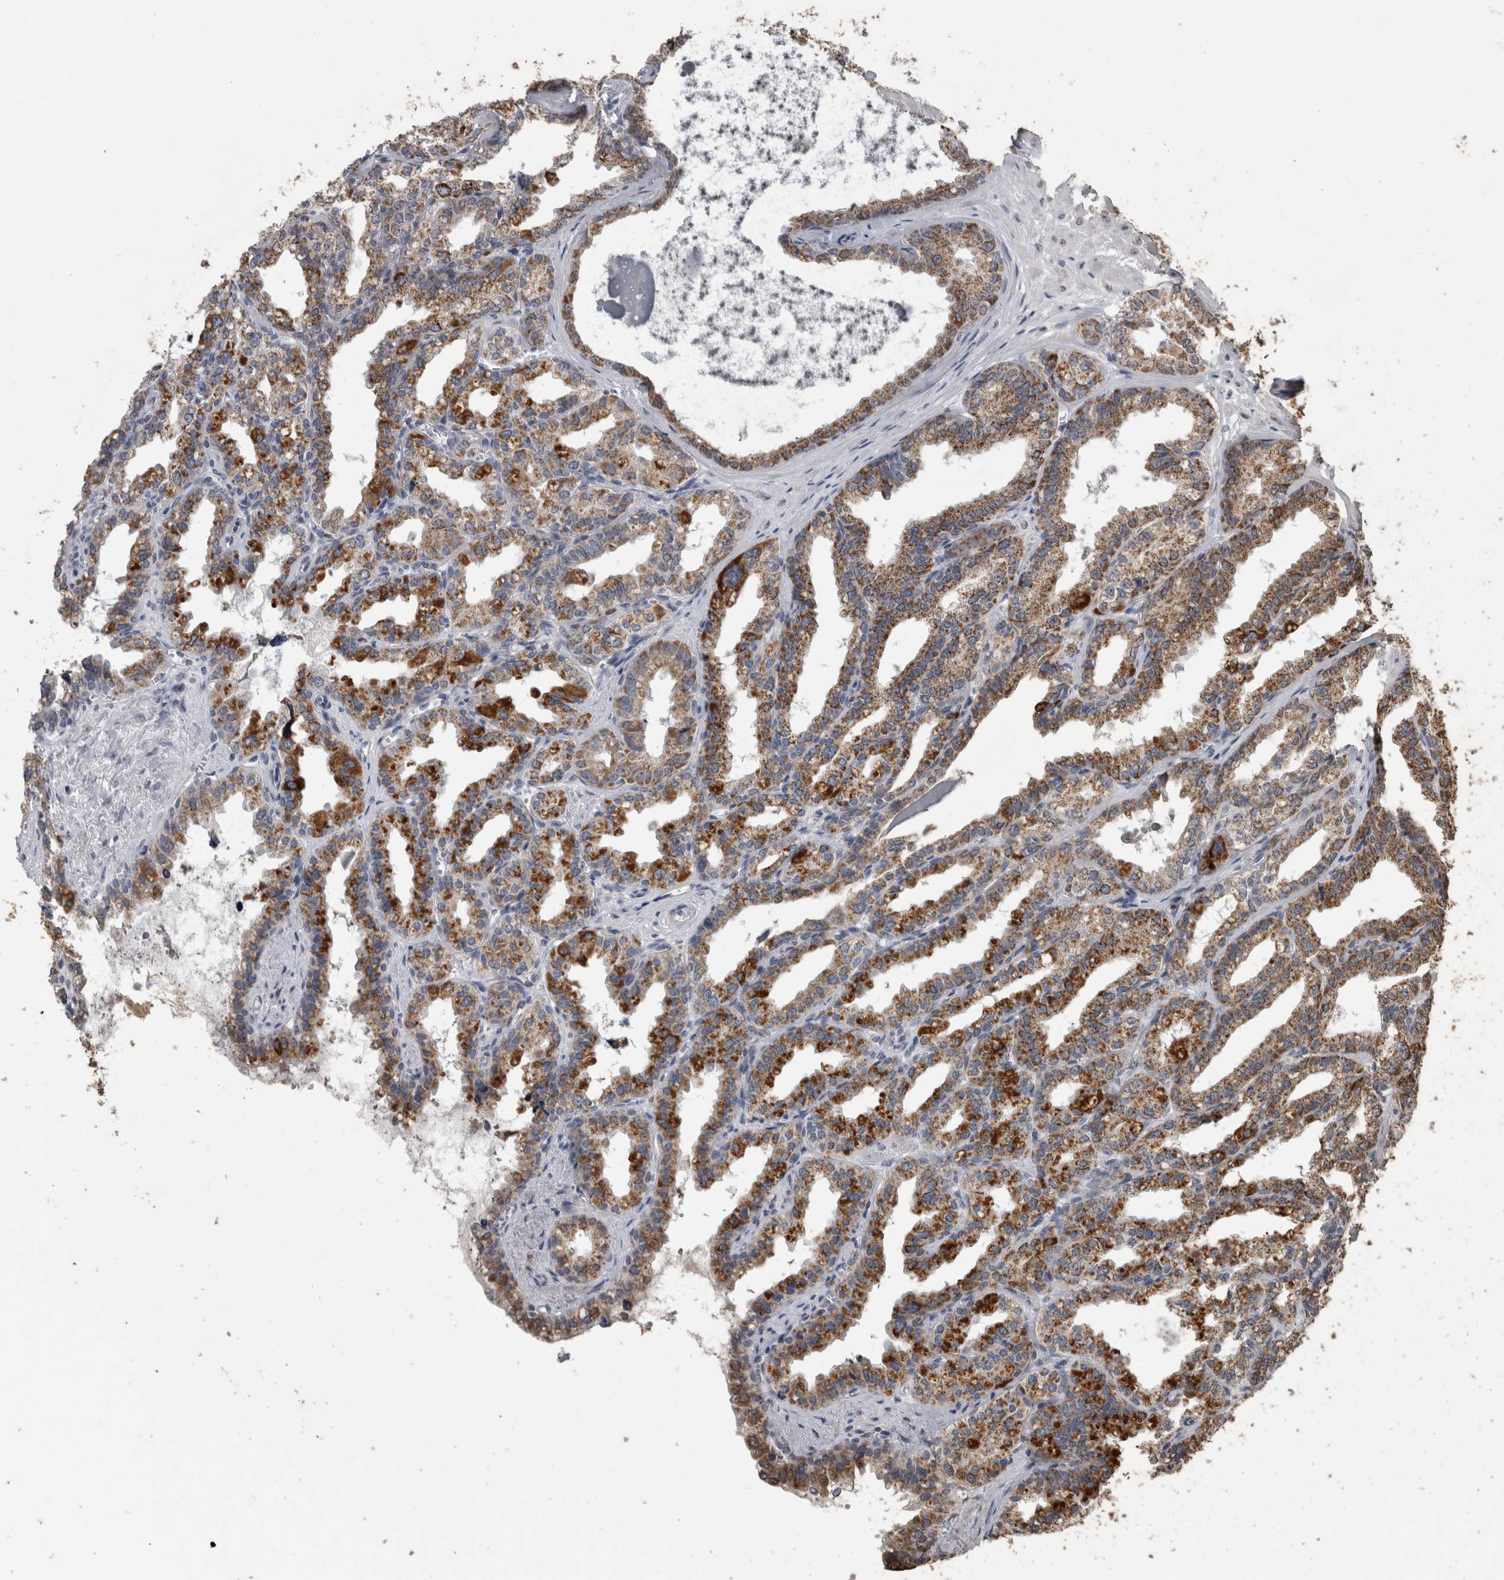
{"staining": {"intensity": "moderate", "quantity": ">75%", "location": "cytoplasmic/membranous"}, "tissue": "seminal vesicle", "cell_type": "Glandular cells", "image_type": "normal", "snomed": [{"axis": "morphology", "description": "Normal tissue, NOS"}, {"axis": "topography", "description": "Prostate"}, {"axis": "topography", "description": "Seminal veicle"}], "caption": "Protein expression analysis of unremarkable seminal vesicle demonstrates moderate cytoplasmic/membranous staining in approximately >75% of glandular cells. Using DAB (brown) and hematoxylin (blue) stains, captured at high magnification using brightfield microscopy.", "gene": "ACADM", "patient": {"sex": "male", "age": 51}}